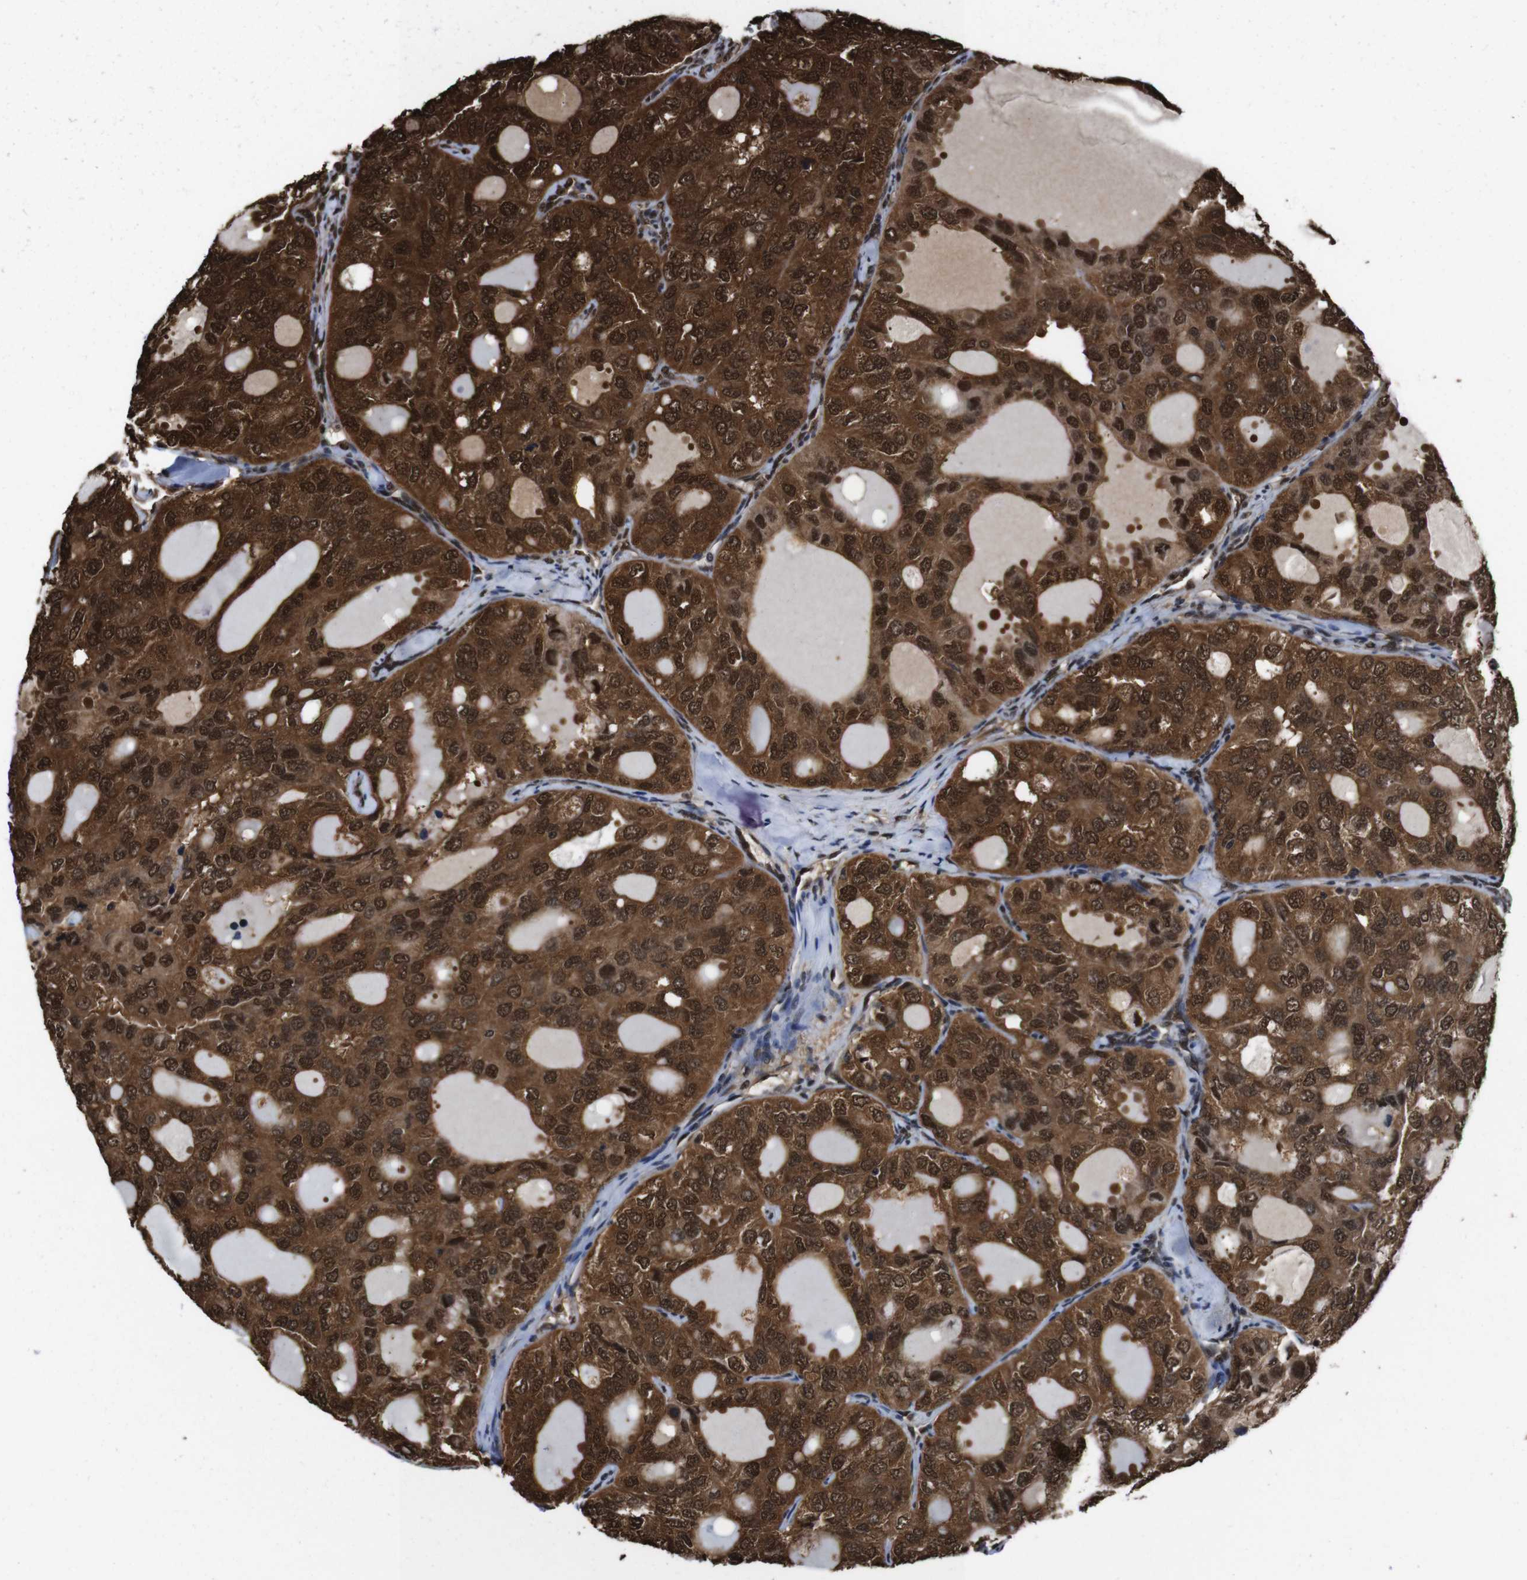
{"staining": {"intensity": "strong", "quantity": ">75%", "location": "cytoplasmic/membranous,nuclear"}, "tissue": "thyroid cancer", "cell_type": "Tumor cells", "image_type": "cancer", "snomed": [{"axis": "morphology", "description": "Follicular adenoma carcinoma, NOS"}, {"axis": "topography", "description": "Thyroid gland"}], "caption": "Thyroid cancer stained for a protein shows strong cytoplasmic/membranous and nuclear positivity in tumor cells.", "gene": "VCP", "patient": {"sex": "male", "age": 75}}